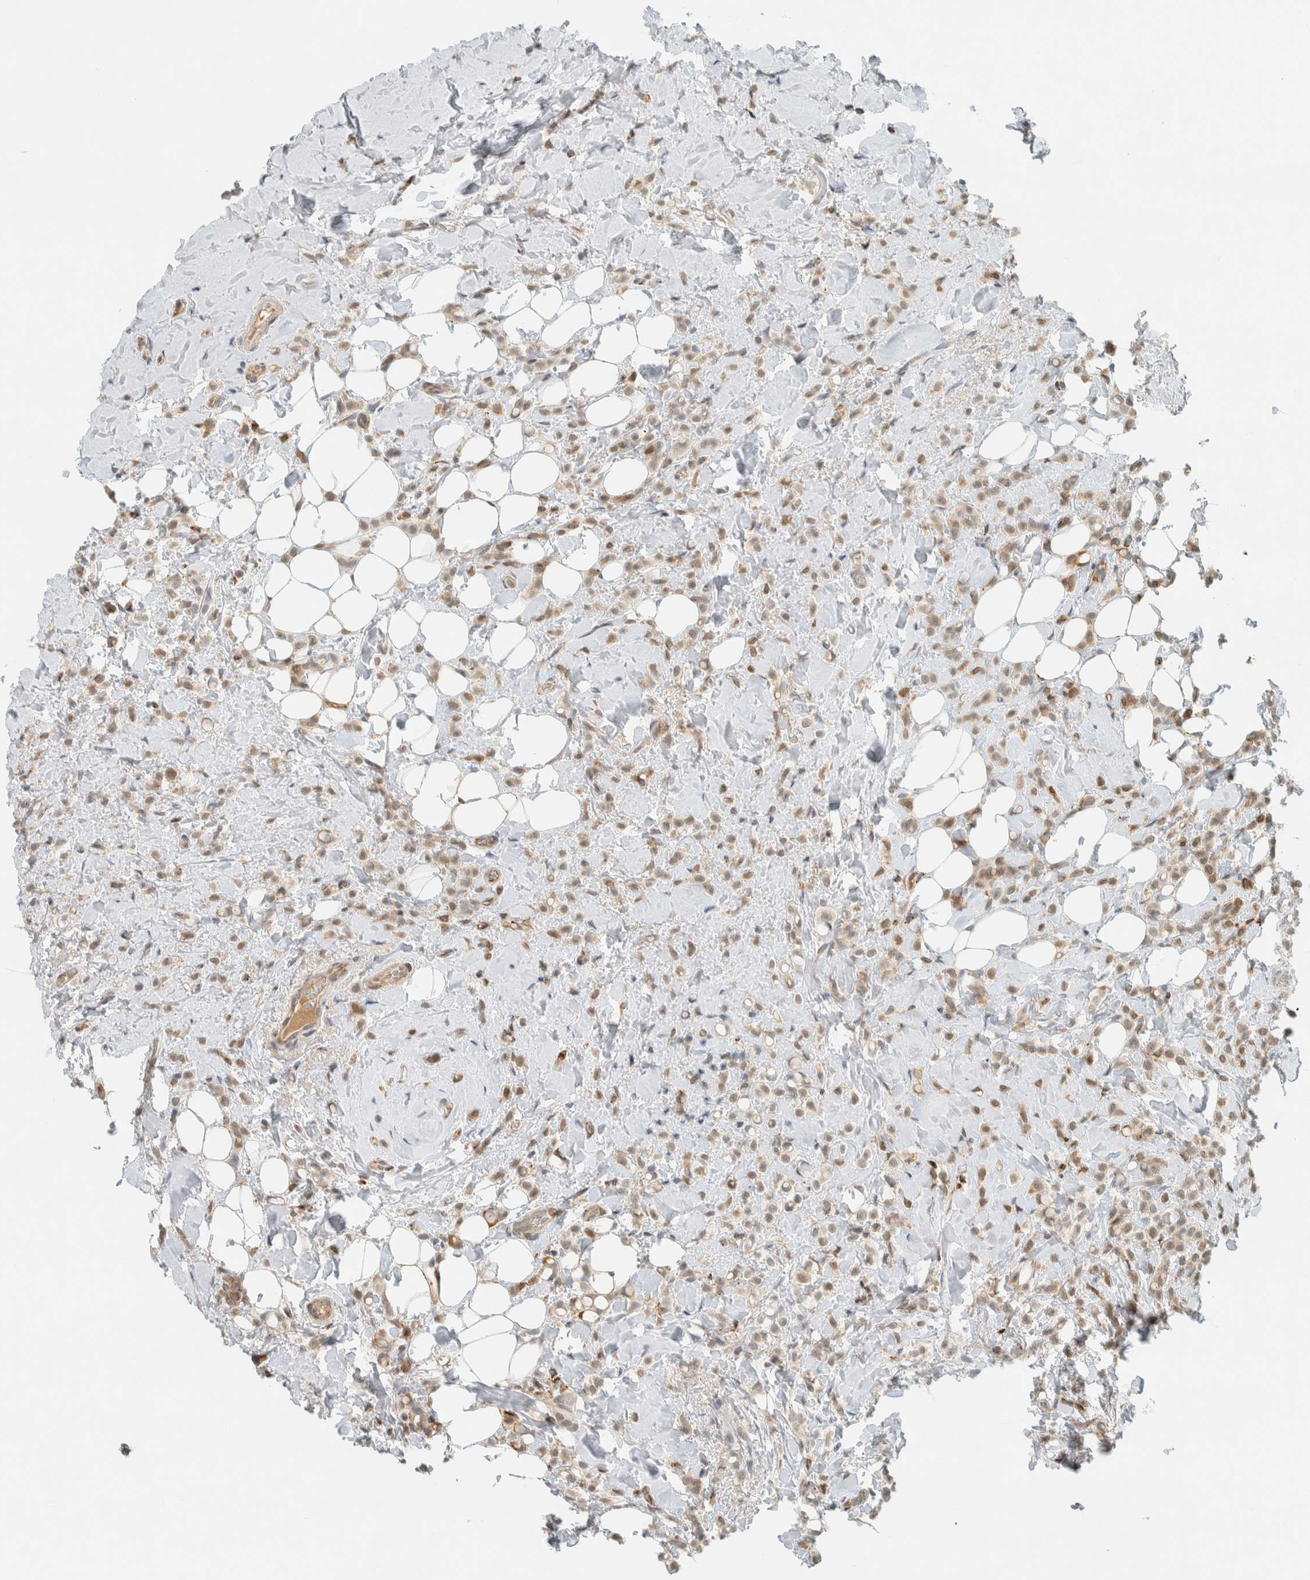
{"staining": {"intensity": "weak", "quantity": ">75%", "location": "cytoplasmic/membranous"}, "tissue": "breast cancer", "cell_type": "Tumor cells", "image_type": "cancer", "snomed": [{"axis": "morphology", "description": "Normal tissue, NOS"}, {"axis": "morphology", "description": "Lobular carcinoma"}, {"axis": "topography", "description": "Breast"}], "caption": "The photomicrograph exhibits staining of breast lobular carcinoma, revealing weak cytoplasmic/membranous protein staining (brown color) within tumor cells.", "gene": "ITPRID1", "patient": {"sex": "female", "age": 50}}